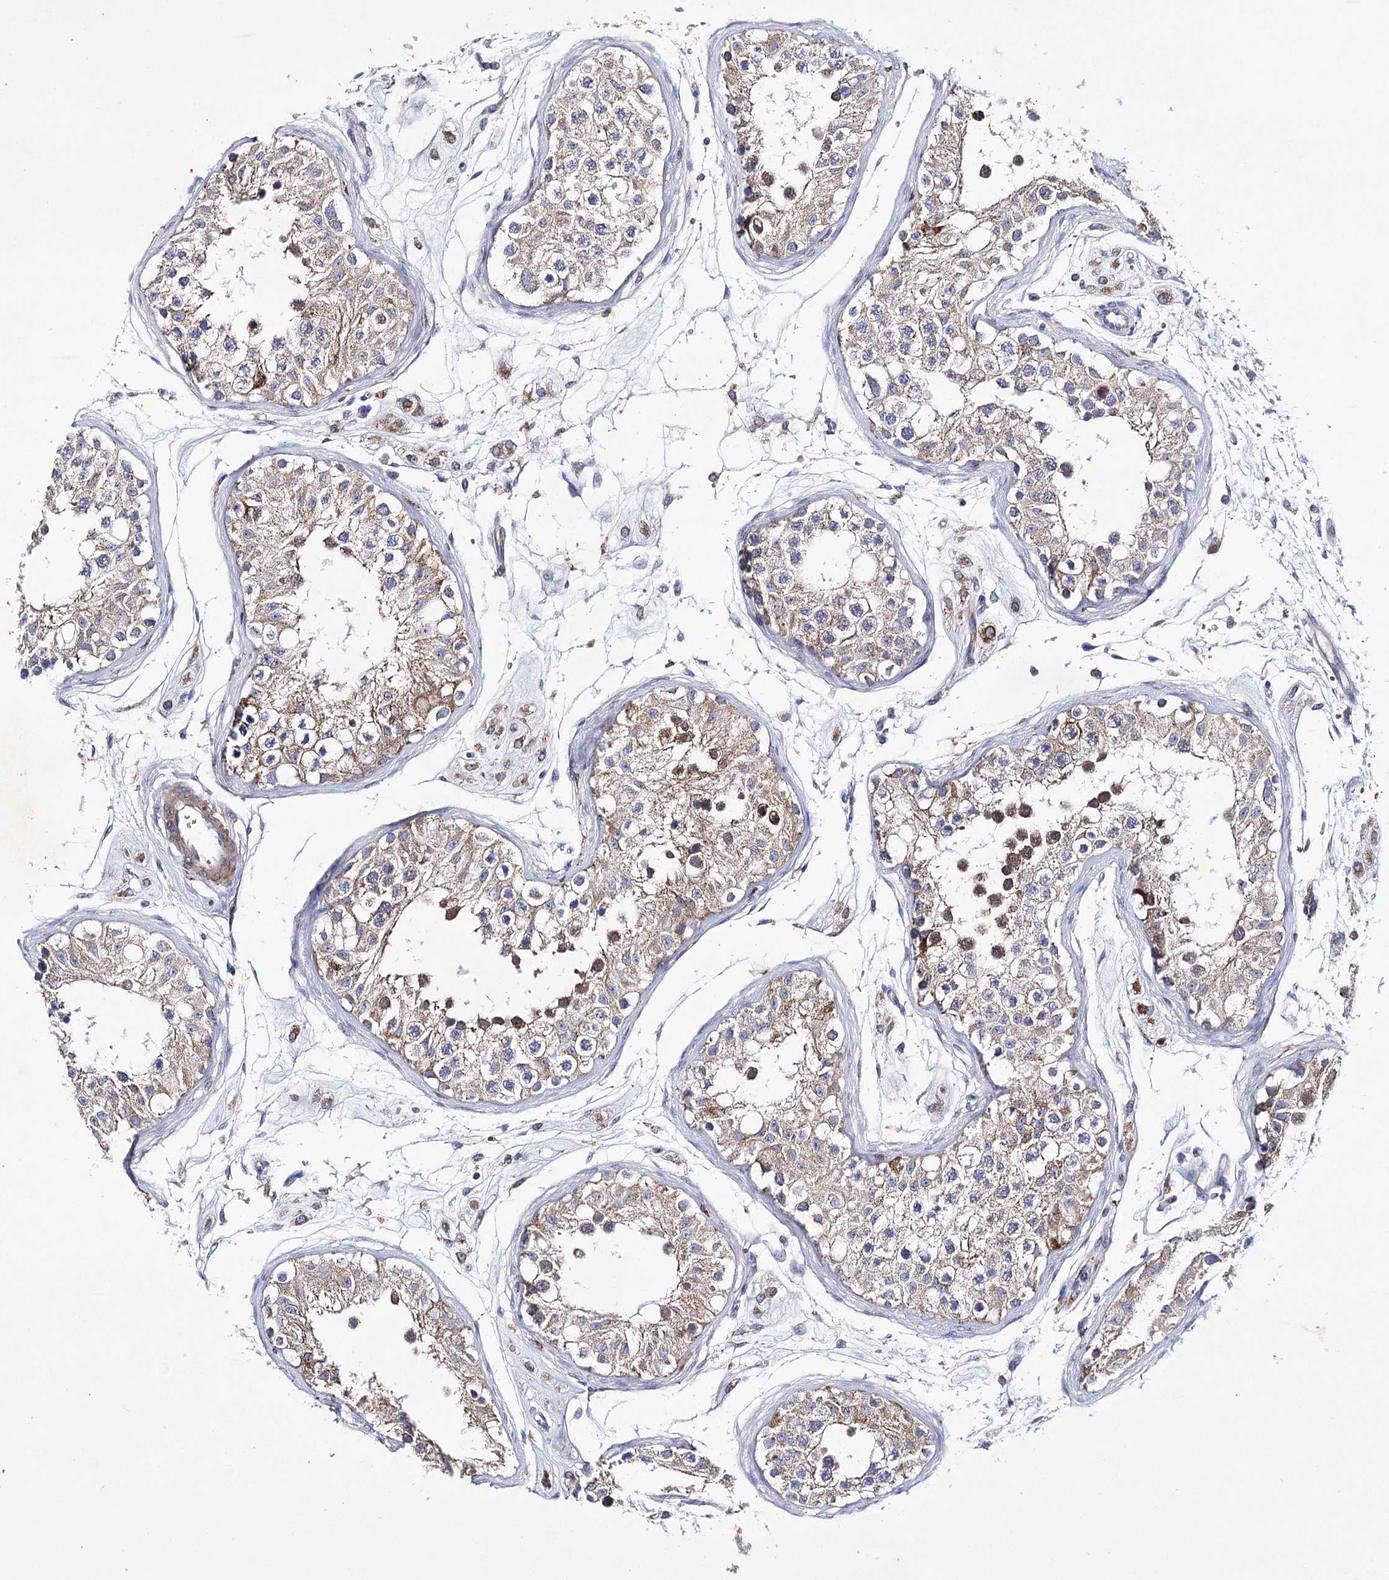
{"staining": {"intensity": "moderate", "quantity": "25%-75%", "location": "cytoplasmic/membranous"}, "tissue": "testis", "cell_type": "Cells in seminiferous ducts", "image_type": "normal", "snomed": [{"axis": "morphology", "description": "Normal tissue, NOS"}, {"axis": "morphology", "description": "Adenocarcinoma, metastatic, NOS"}, {"axis": "topography", "description": "Testis"}], "caption": "Moderate cytoplasmic/membranous protein staining is appreciated in approximately 25%-75% of cells in seminiferous ducts in testis. (Stains: DAB in brown, nuclei in blue, Microscopy: brightfield microscopy at high magnification).", "gene": "COX15", "patient": {"sex": "male", "age": 26}}